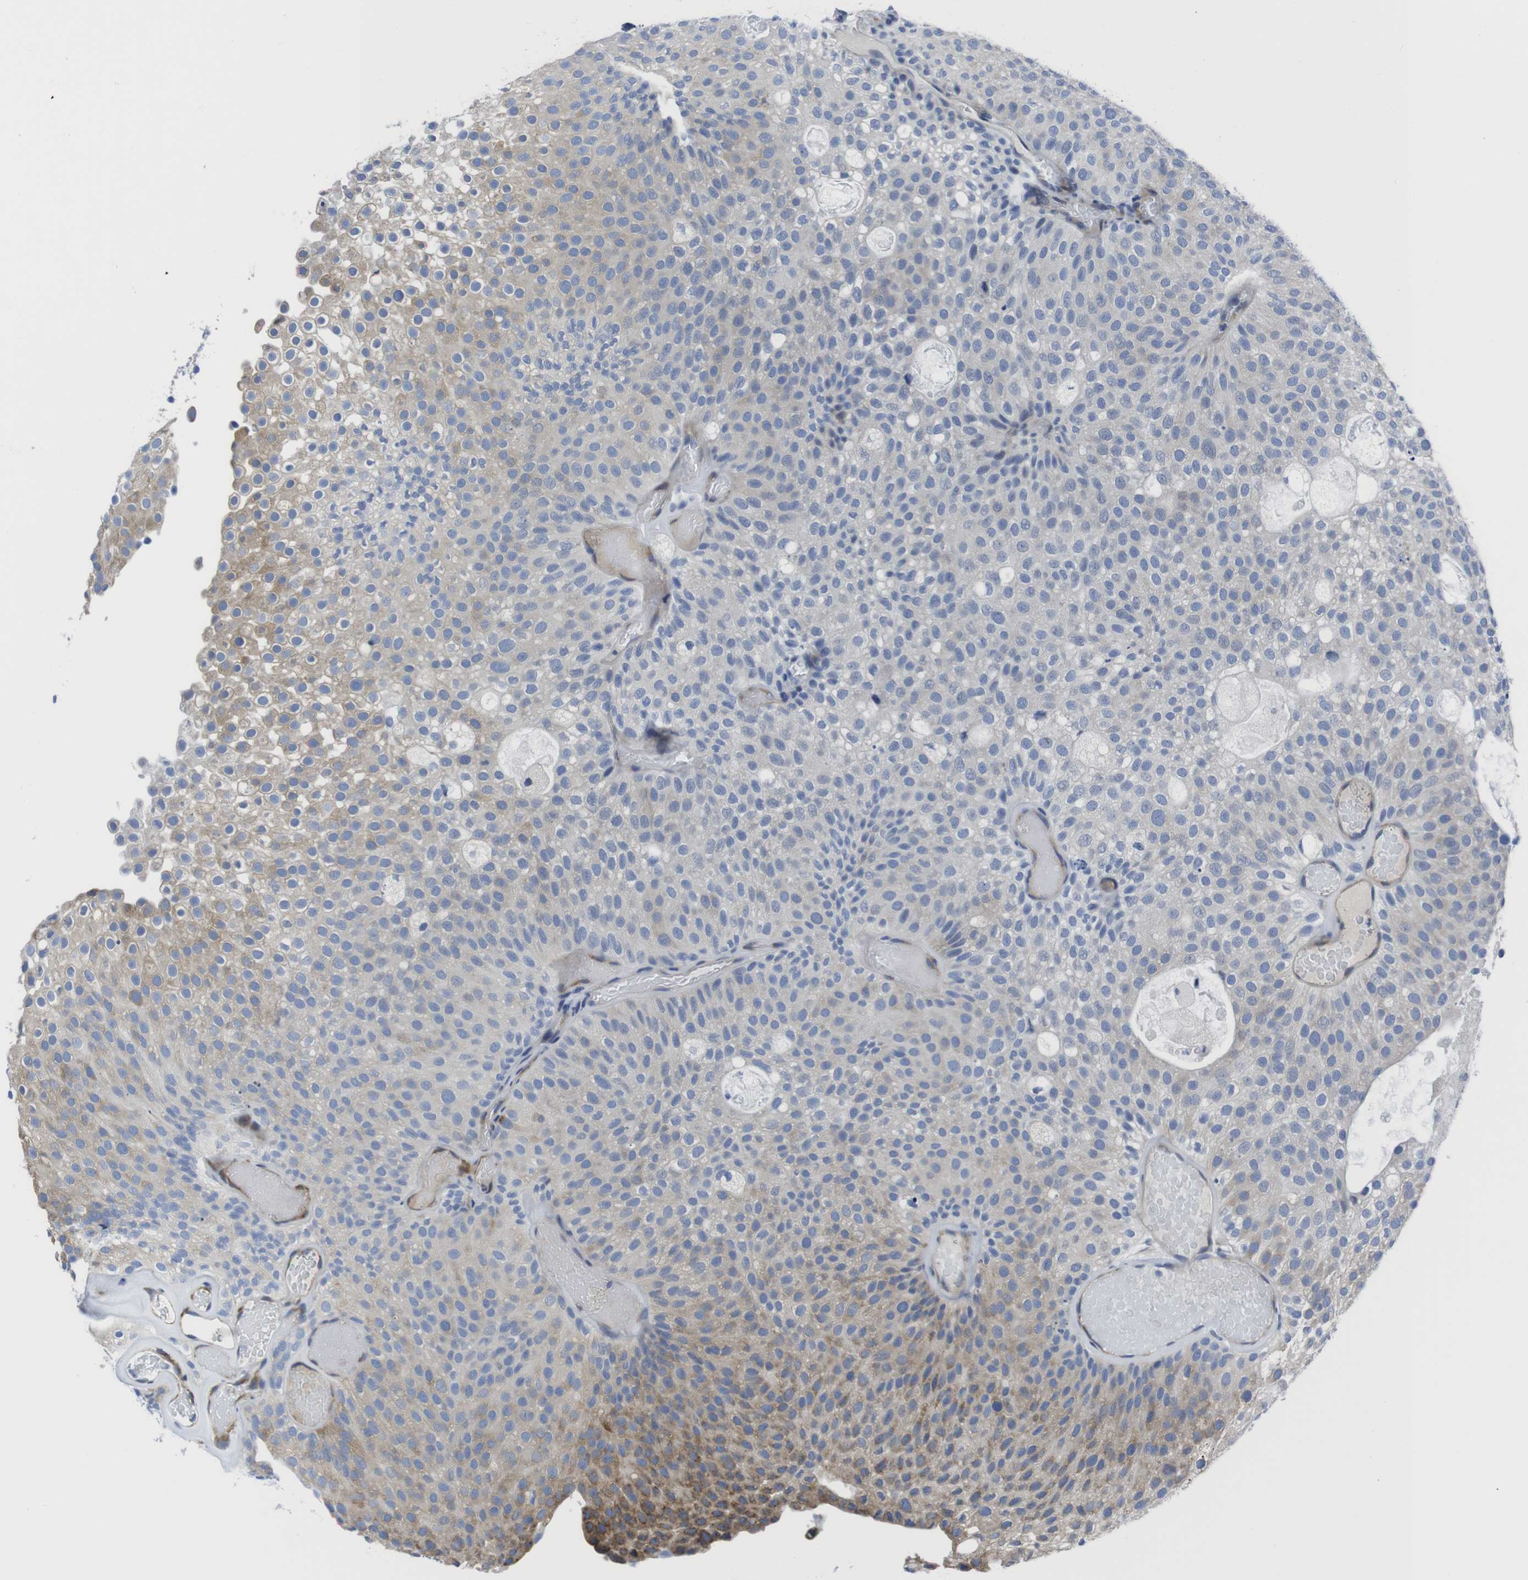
{"staining": {"intensity": "moderate", "quantity": "25%-75%", "location": "cytoplasmic/membranous"}, "tissue": "urothelial cancer", "cell_type": "Tumor cells", "image_type": "cancer", "snomed": [{"axis": "morphology", "description": "Urothelial carcinoma, Low grade"}, {"axis": "topography", "description": "Urinary bladder"}], "caption": "Immunohistochemistry (IHC) staining of low-grade urothelial carcinoma, which reveals medium levels of moderate cytoplasmic/membranous positivity in about 25%-75% of tumor cells indicating moderate cytoplasmic/membranous protein expression. The staining was performed using DAB (brown) for protein detection and nuclei were counterstained in hematoxylin (blue).", "gene": "EIF4A1", "patient": {"sex": "male", "age": 78}}